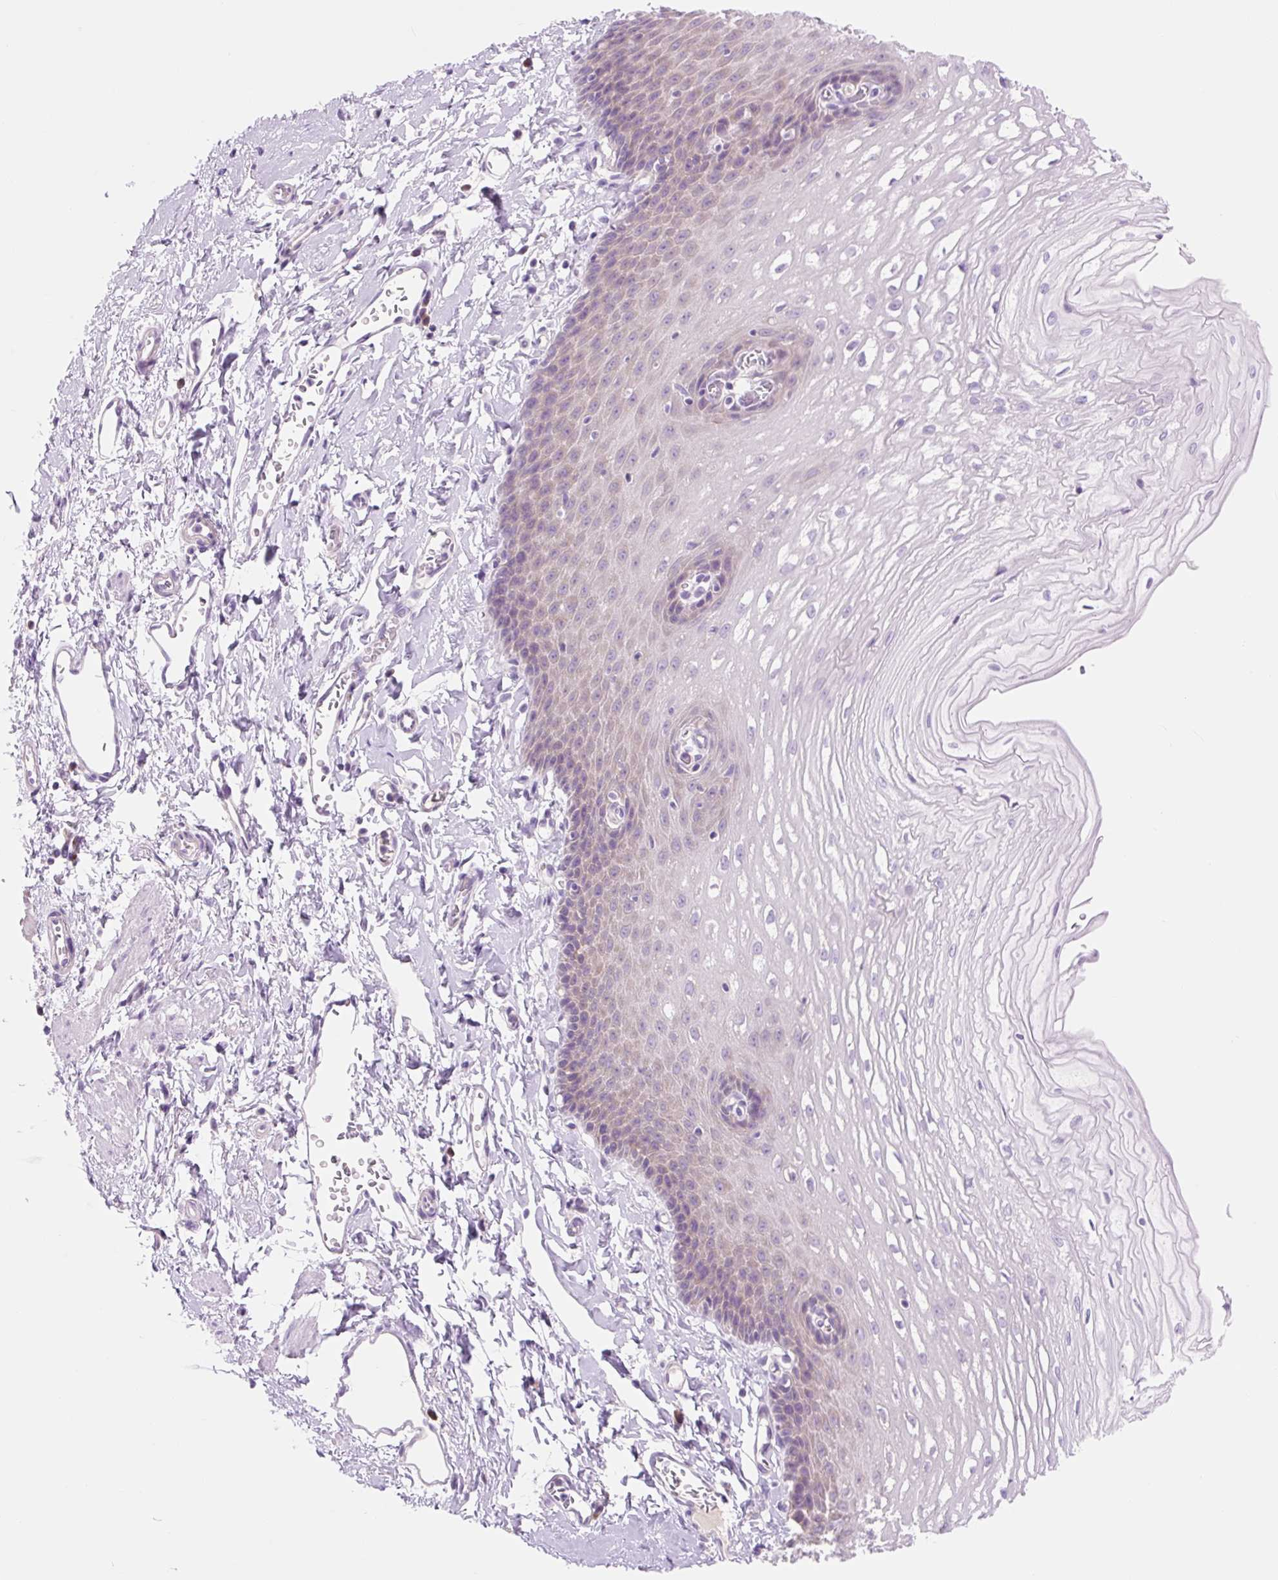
{"staining": {"intensity": "weak", "quantity": "<25%", "location": "cytoplasmic/membranous"}, "tissue": "esophagus", "cell_type": "Squamous epithelial cells", "image_type": "normal", "snomed": [{"axis": "morphology", "description": "Normal tissue, NOS"}, {"axis": "topography", "description": "Esophagus"}], "caption": "High power microscopy histopathology image of an IHC micrograph of unremarkable esophagus, revealing no significant positivity in squamous epithelial cells.", "gene": "CELF6", "patient": {"sex": "male", "age": 70}}